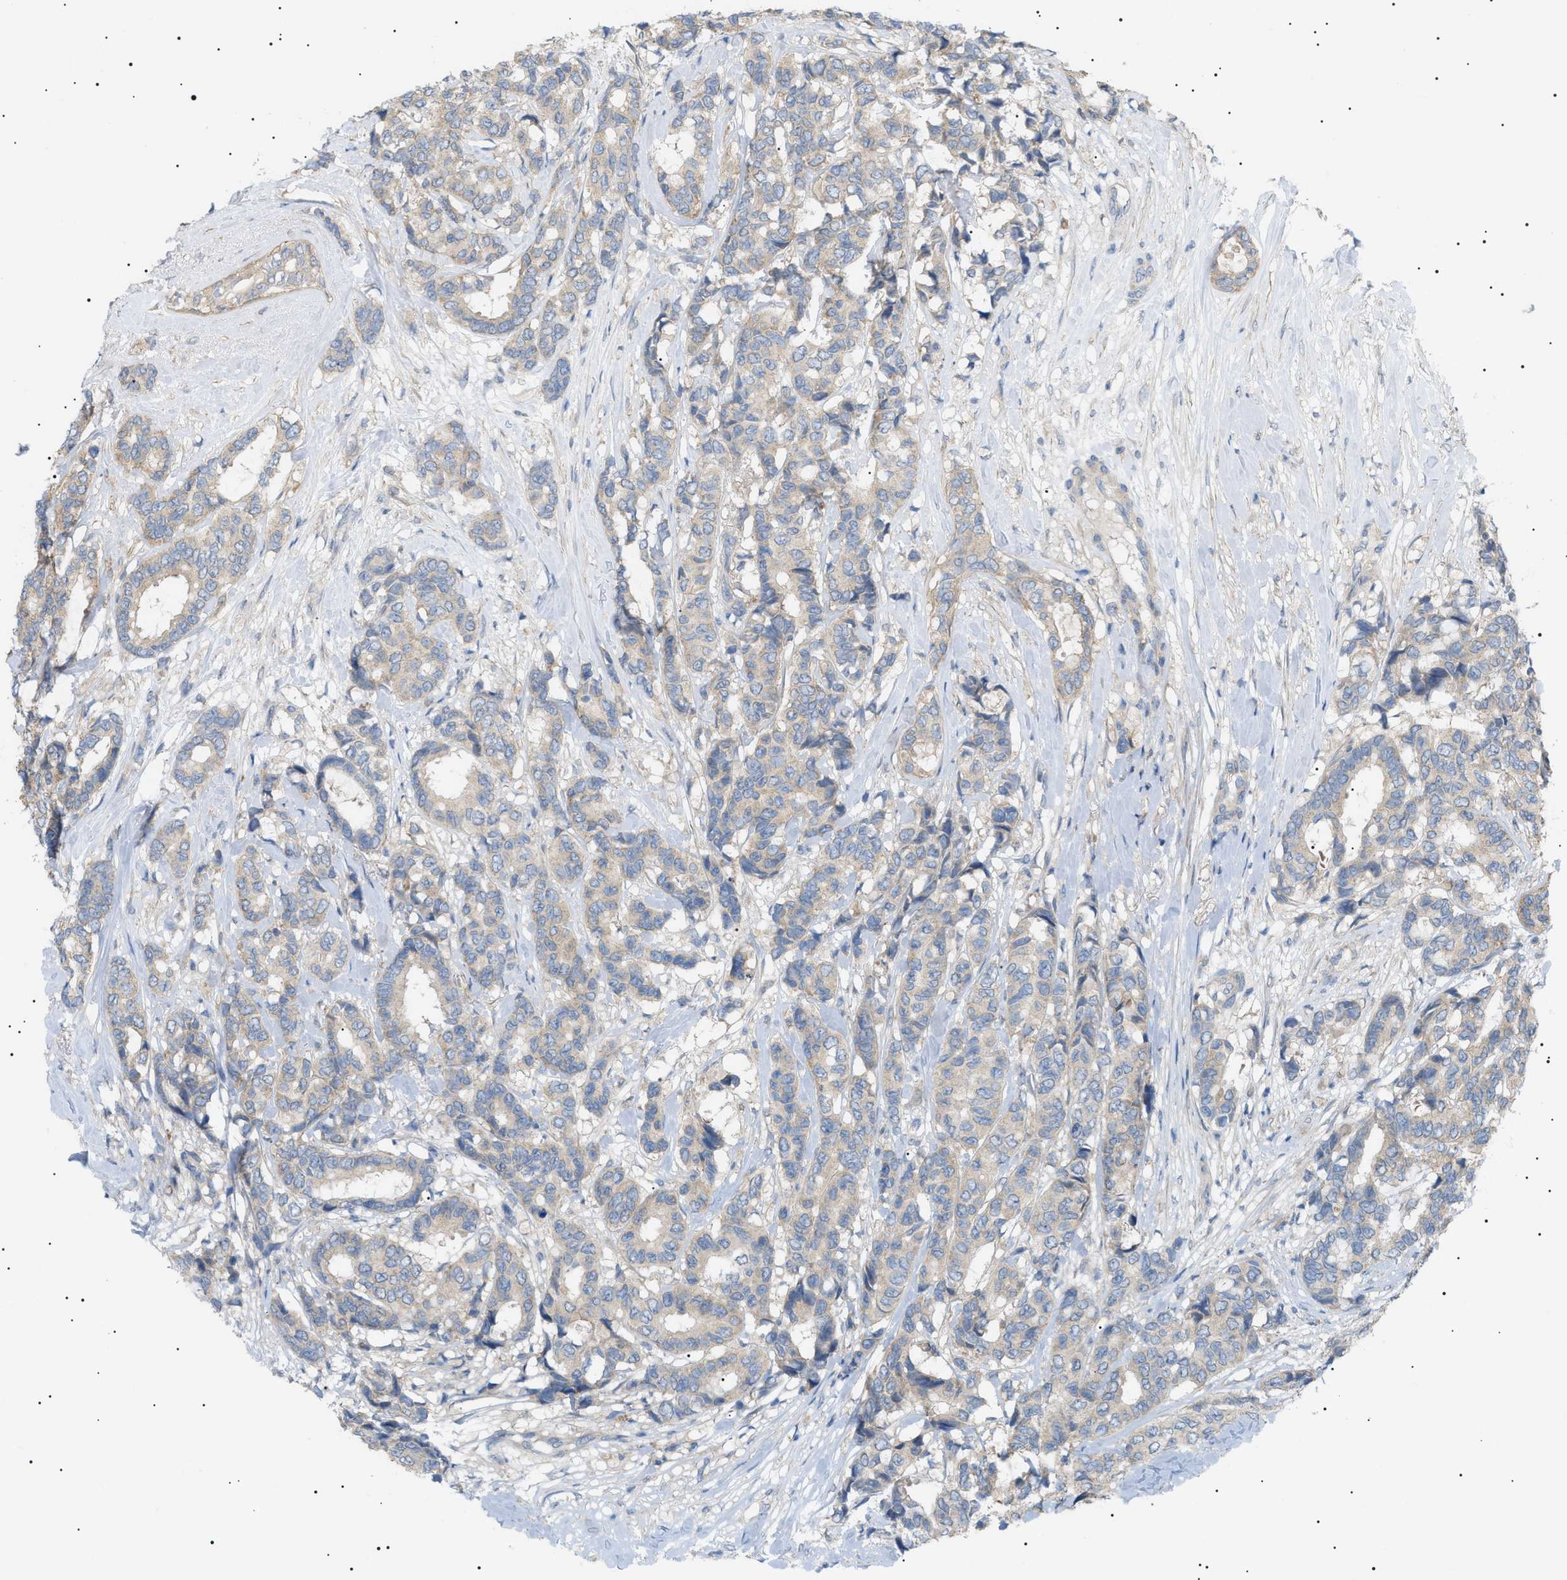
{"staining": {"intensity": "weak", "quantity": "<25%", "location": "cytoplasmic/membranous"}, "tissue": "breast cancer", "cell_type": "Tumor cells", "image_type": "cancer", "snomed": [{"axis": "morphology", "description": "Duct carcinoma"}, {"axis": "topography", "description": "Breast"}], "caption": "Protein analysis of breast cancer exhibits no significant positivity in tumor cells. (DAB (3,3'-diaminobenzidine) IHC visualized using brightfield microscopy, high magnification).", "gene": "IRS2", "patient": {"sex": "female", "age": 87}}